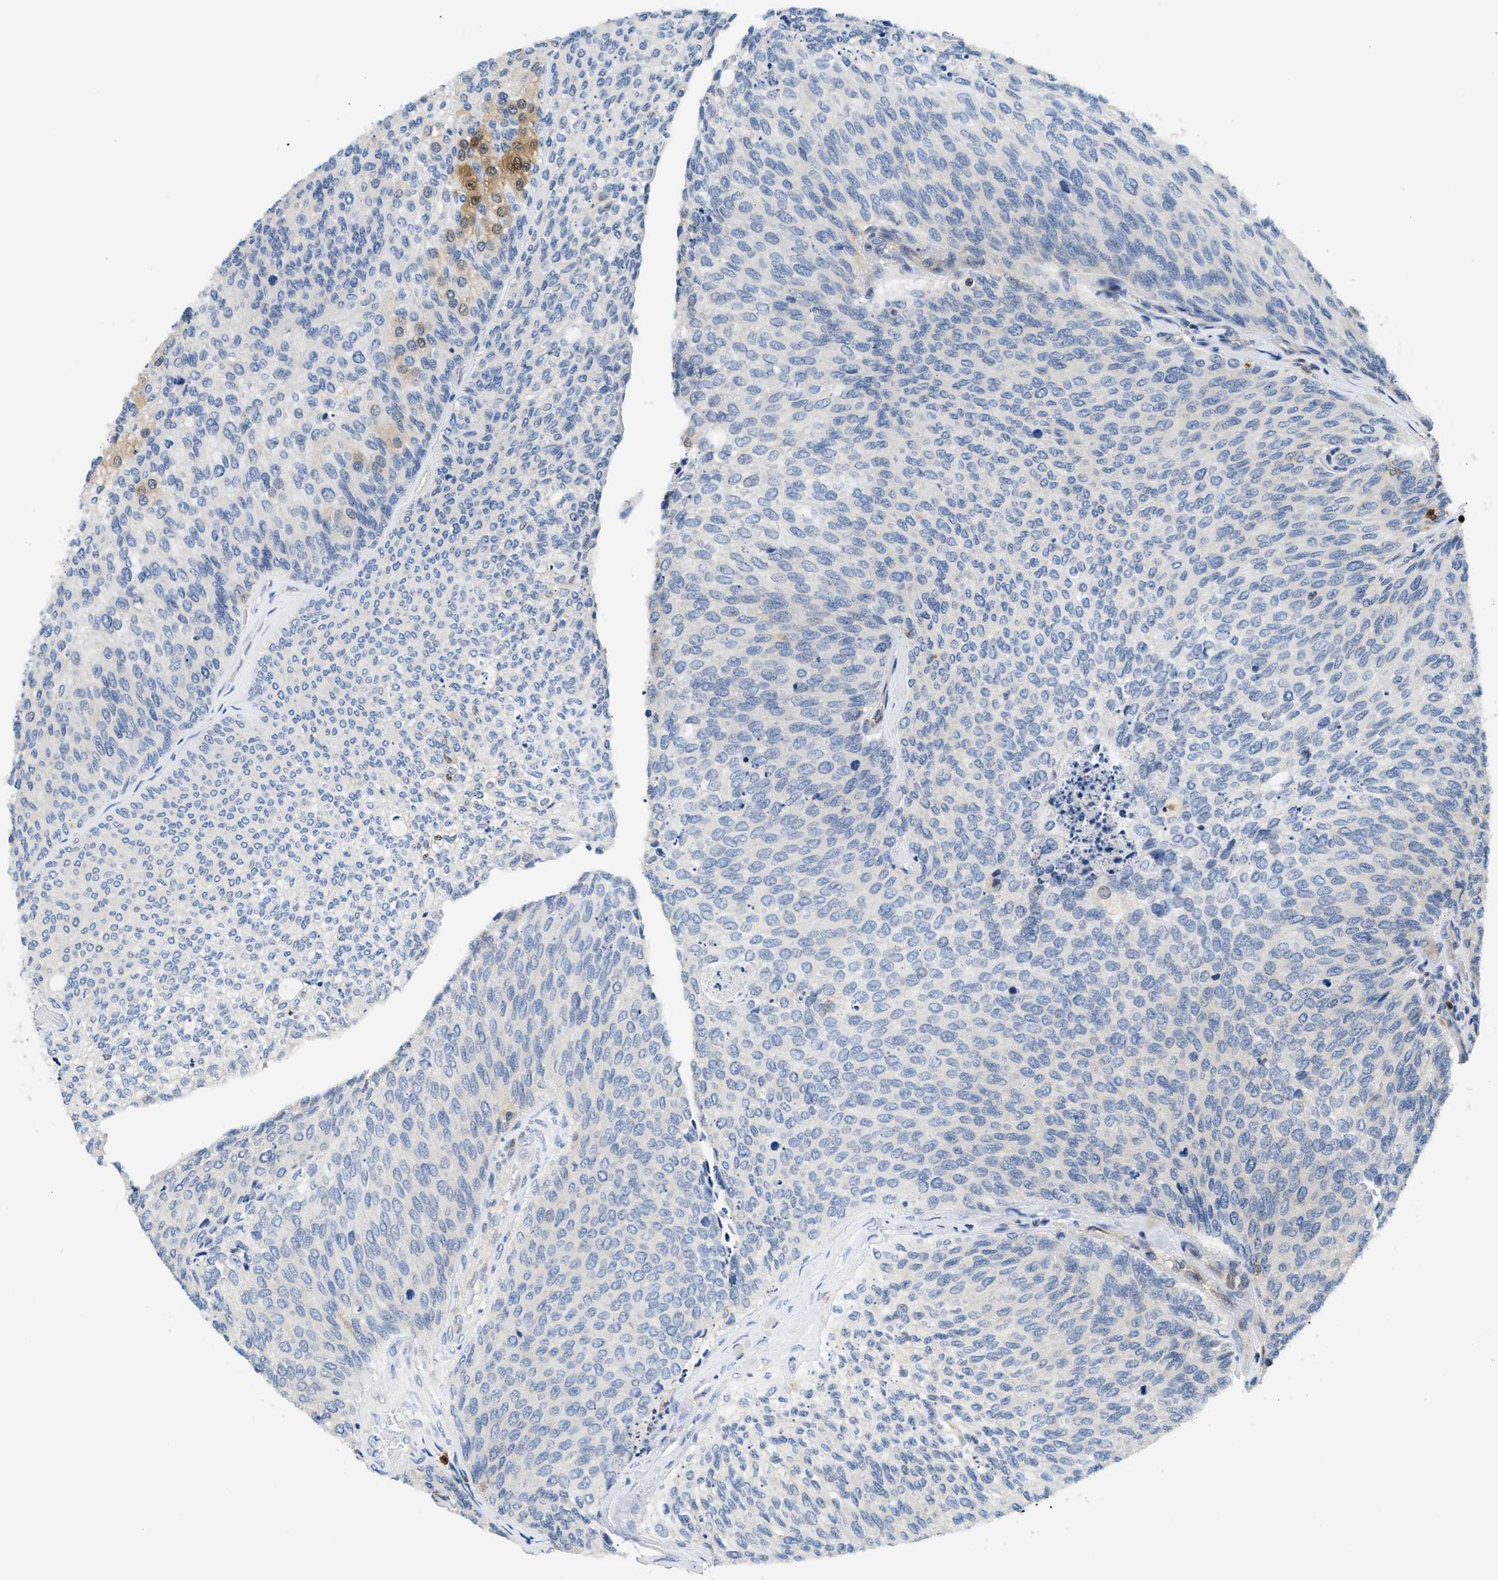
{"staining": {"intensity": "negative", "quantity": "none", "location": "none"}, "tissue": "urothelial cancer", "cell_type": "Tumor cells", "image_type": "cancer", "snomed": [{"axis": "morphology", "description": "Urothelial carcinoma, Low grade"}, {"axis": "topography", "description": "Urinary bladder"}], "caption": "An image of human urothelial cancer is negative for staining in tumor cells.", "gene": "SLIT2", "patient": {"sex": "female", "age": 79}}